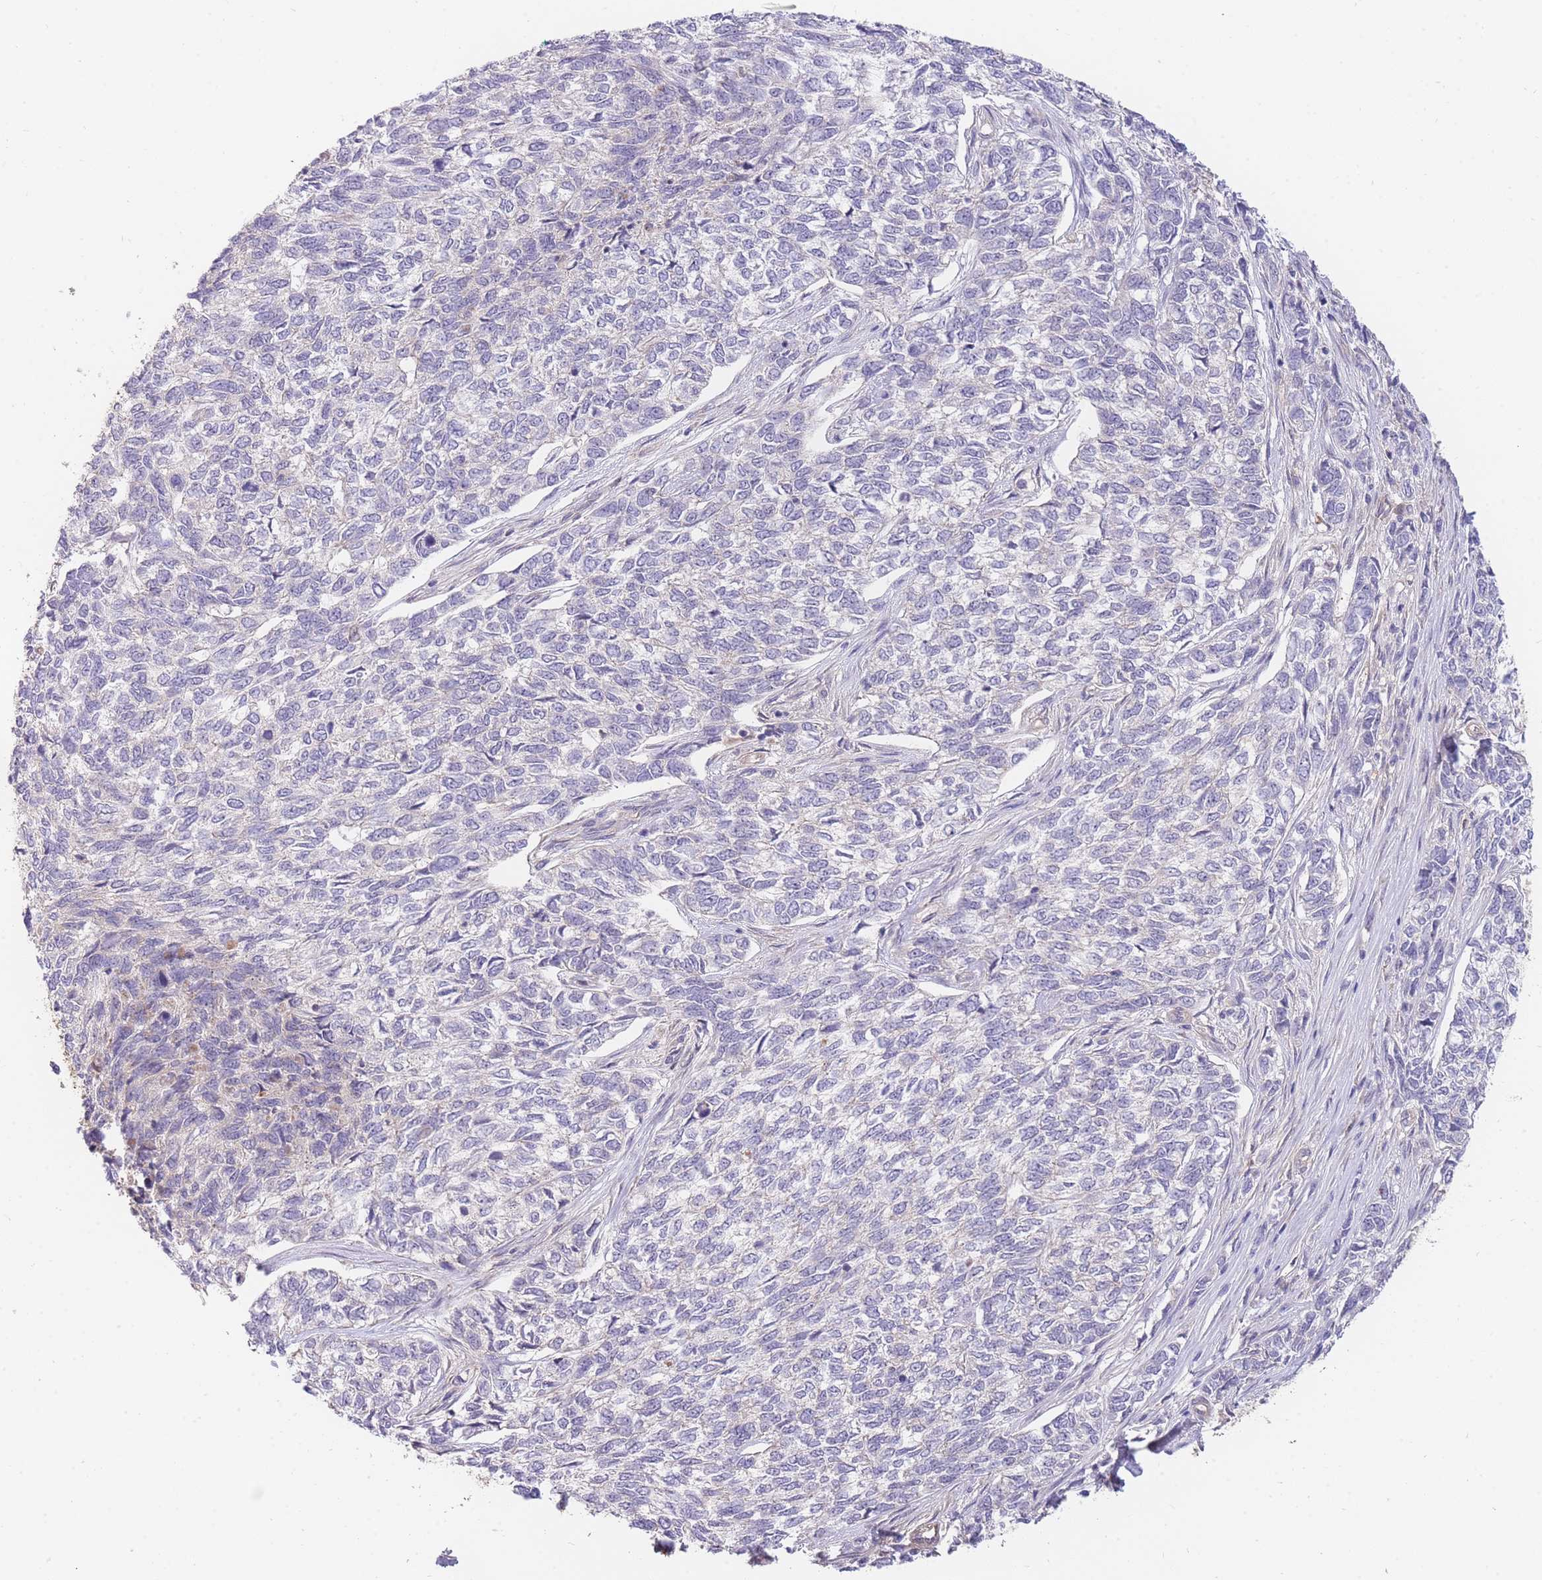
{"staining": {"intensity": "negative", "quantity": "none", "location": "none"}, "tissue": "skin cancer", "cell_type": "Tumor cells", "image_type": "cancer", "snomed": [{"axis": "morphology", "description": "Basal cell carcinoma"}, {"axis": "topography", "description": "Skin"}], "caption": "A high-resolution photomicrograph shows immunohistochemistry (IHC) staining of skin cancer, which reveals no significant staining in tumor cells.", "gene": "SMC6", "patient": {"sex": "female", "age": 65}}